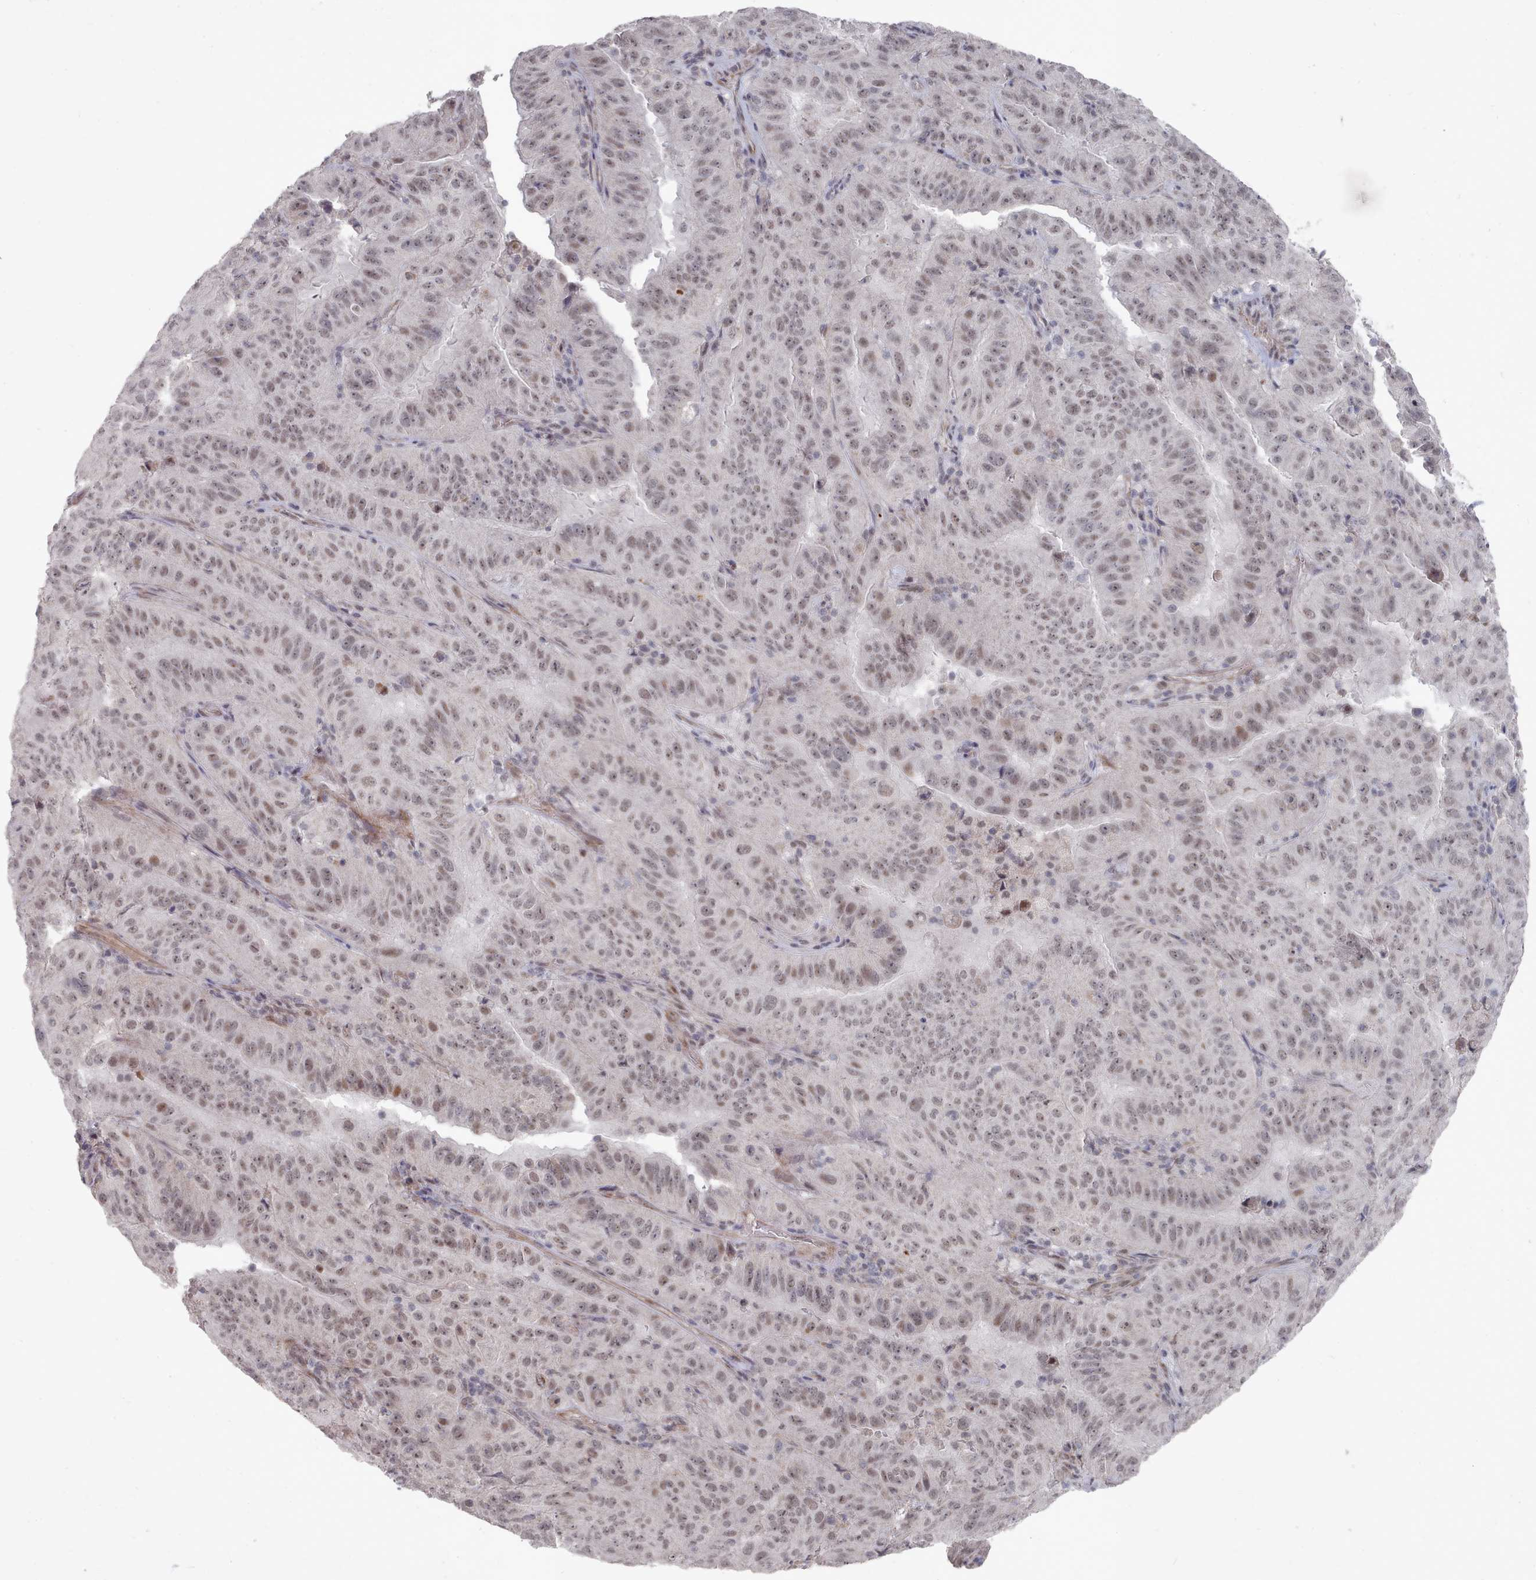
{"staining": {"intensity": "moderate", "quantity": ">75%", "location": "nuclear"}, "tissue": "pancreatic cancer", "cell_type": "Tumor cells", "image_type": "cancer", "snomed": [{"axis": "morphology", "description": "Adenocarcinoma, NOS"}, {"axis": "topography", "description": "Pancreas"}], "caption": "Immunohistochemistry micrograph of neoplastic tissue: pancreatic adenocarcinoma stained using IHC reveals medium levels of moderate protein expression localized specifically in the nuclear of tumor cells, appearing as a nuclear brown color.", "gene": "CPSF4", "patient": {"sex": "male", "age": 63}}